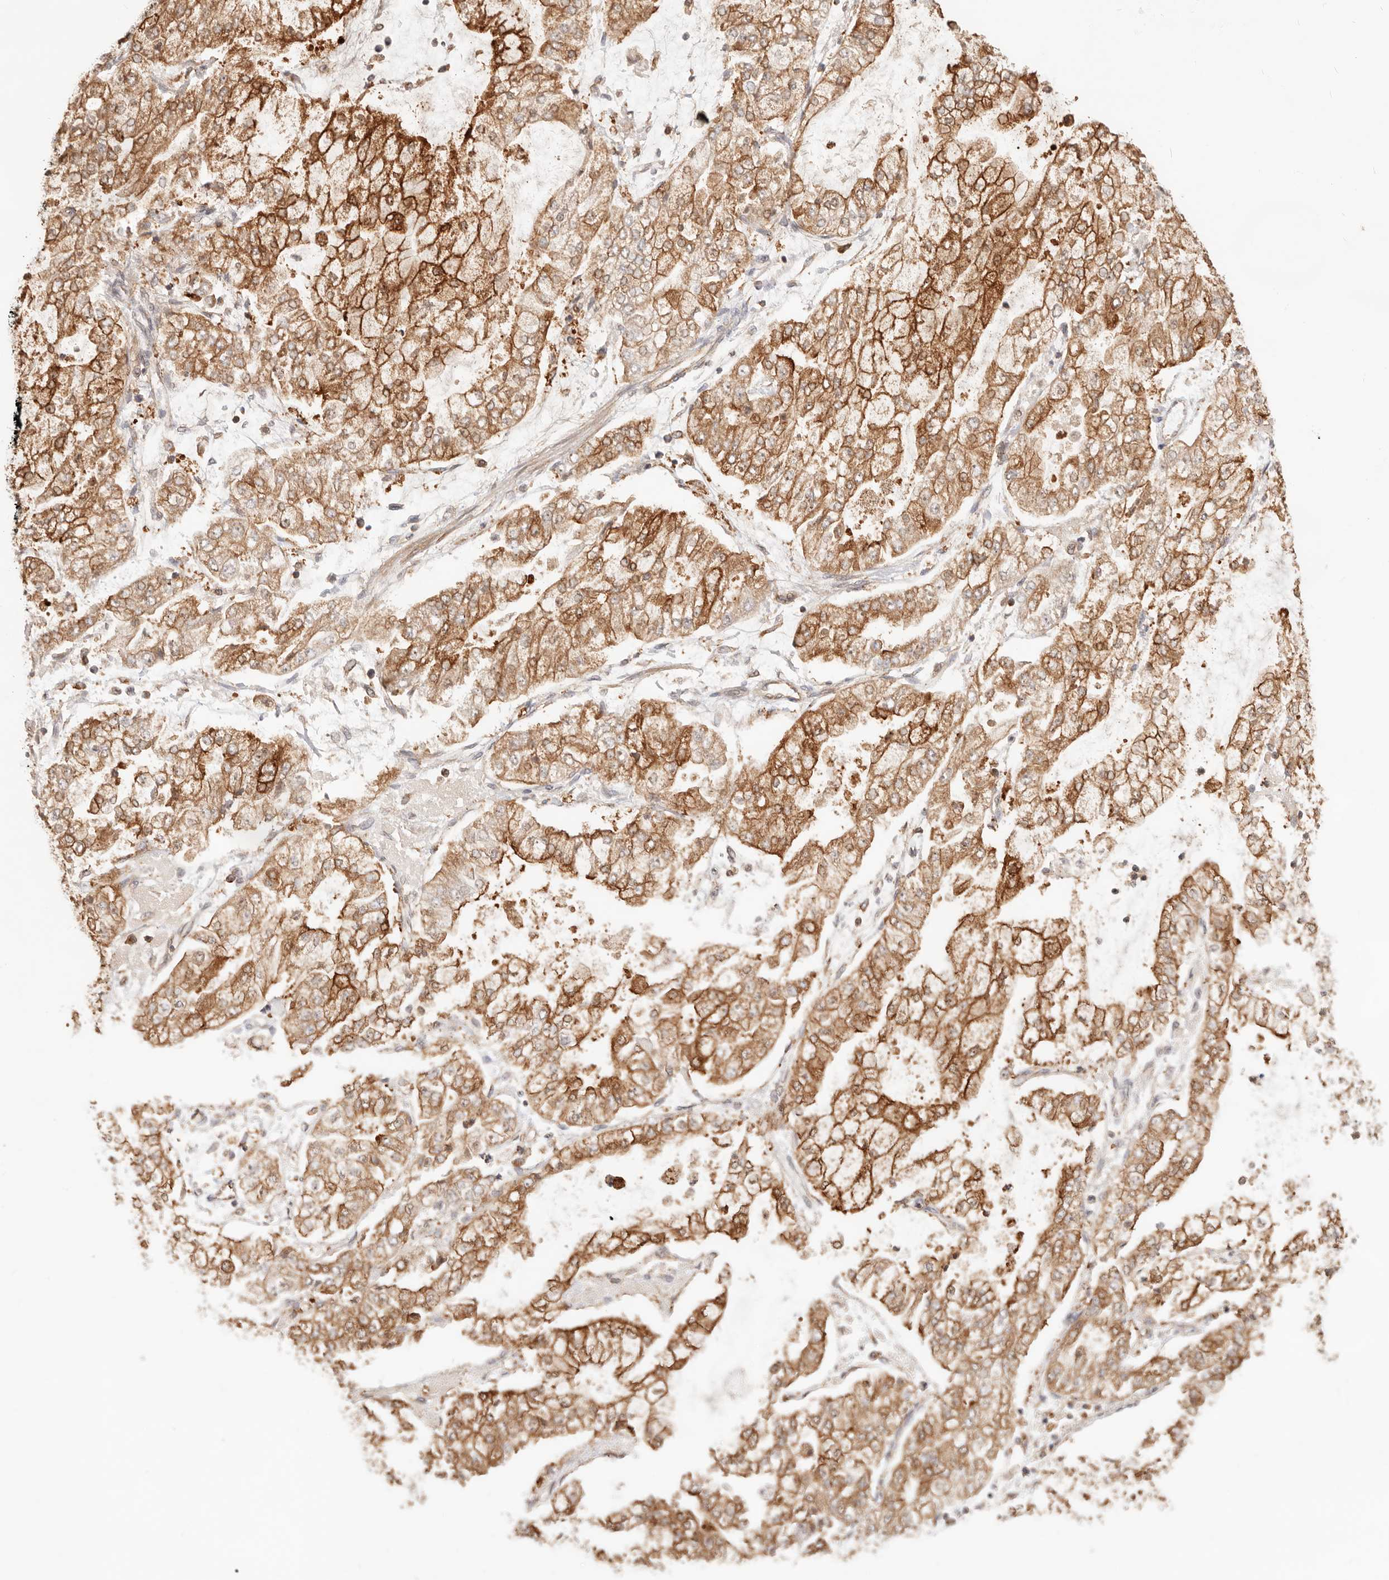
{"staining": {"intensity": "strong", "quantity": ">75%", "location": "cytoplasmic/membranous,nuclear"}, "tissue": "stomach cancer", "cell_type": "Tumor cells", "image_type": "cancer", "snomed": [{"axis": "morphology", "description": "Adenocarcinoma, NOS"}, {"axis": "topography", "description": "Stomach"}], "caption": "Human stomach adenocarcinoma stained with a brown dye displays strong cytoplasmic/membranous and nuclear positive positivity in approximately >75% of tumor cells.", "gene": "HEXD", "patient": {"sex": "male", "age": 76}}